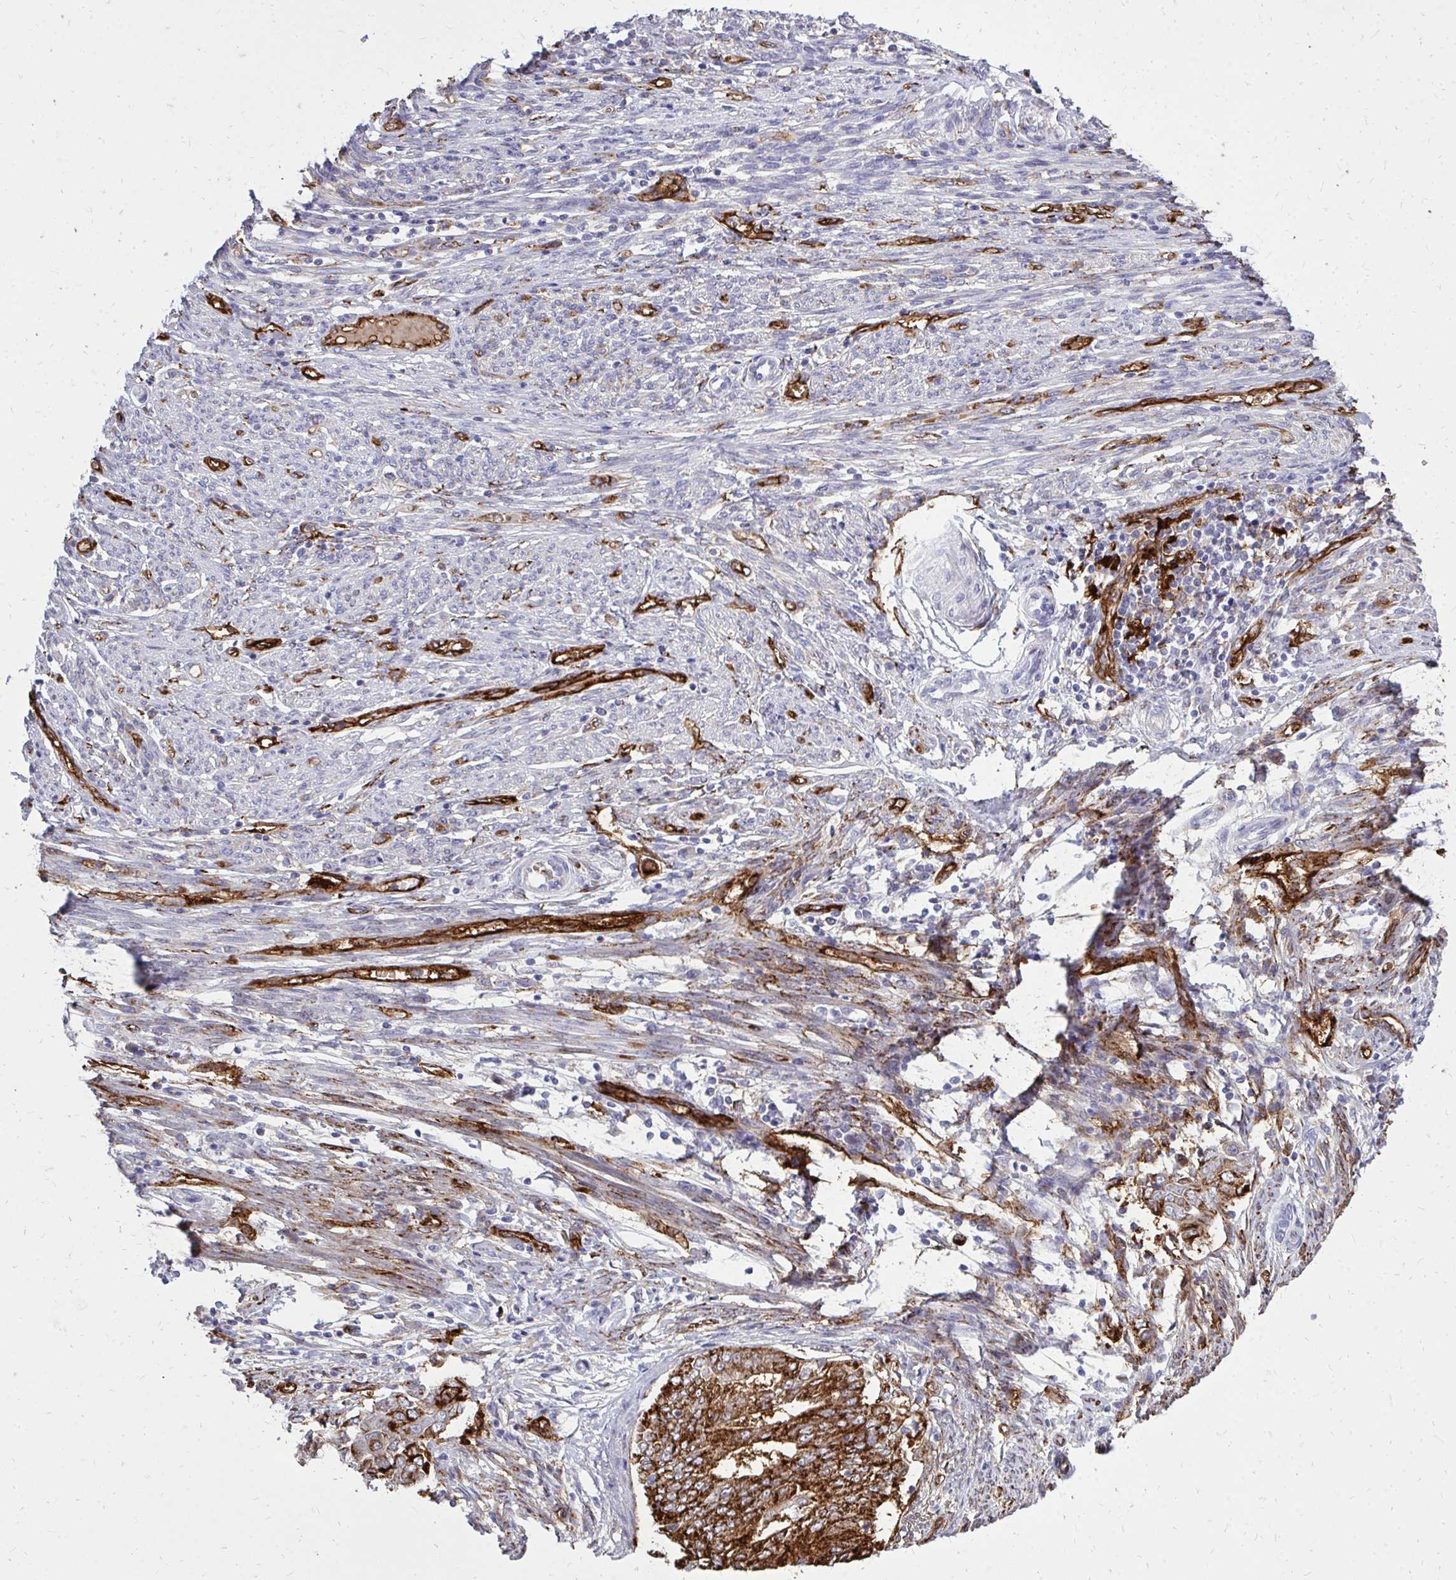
{"staining": {"intensity": "strong", "quantity": ">75%", "location": "cytoplasmic/membranous"}, "tissue": "endometrial cancer", "cell_type": "Tumor cells", "image_type": "cancer", "snomed": [{"axis": "morphology", "description": "Adenocarcinoma, NOS"}, {"axis": "topography", "description": "Endometrium"}], "caption": "Human adenocarcinoma (endometrial) stained with a protein marker reveals strong staining in tumor cells.", "gene": "MARCKSL1", "patient": {"sex": "female", "age": 62}}